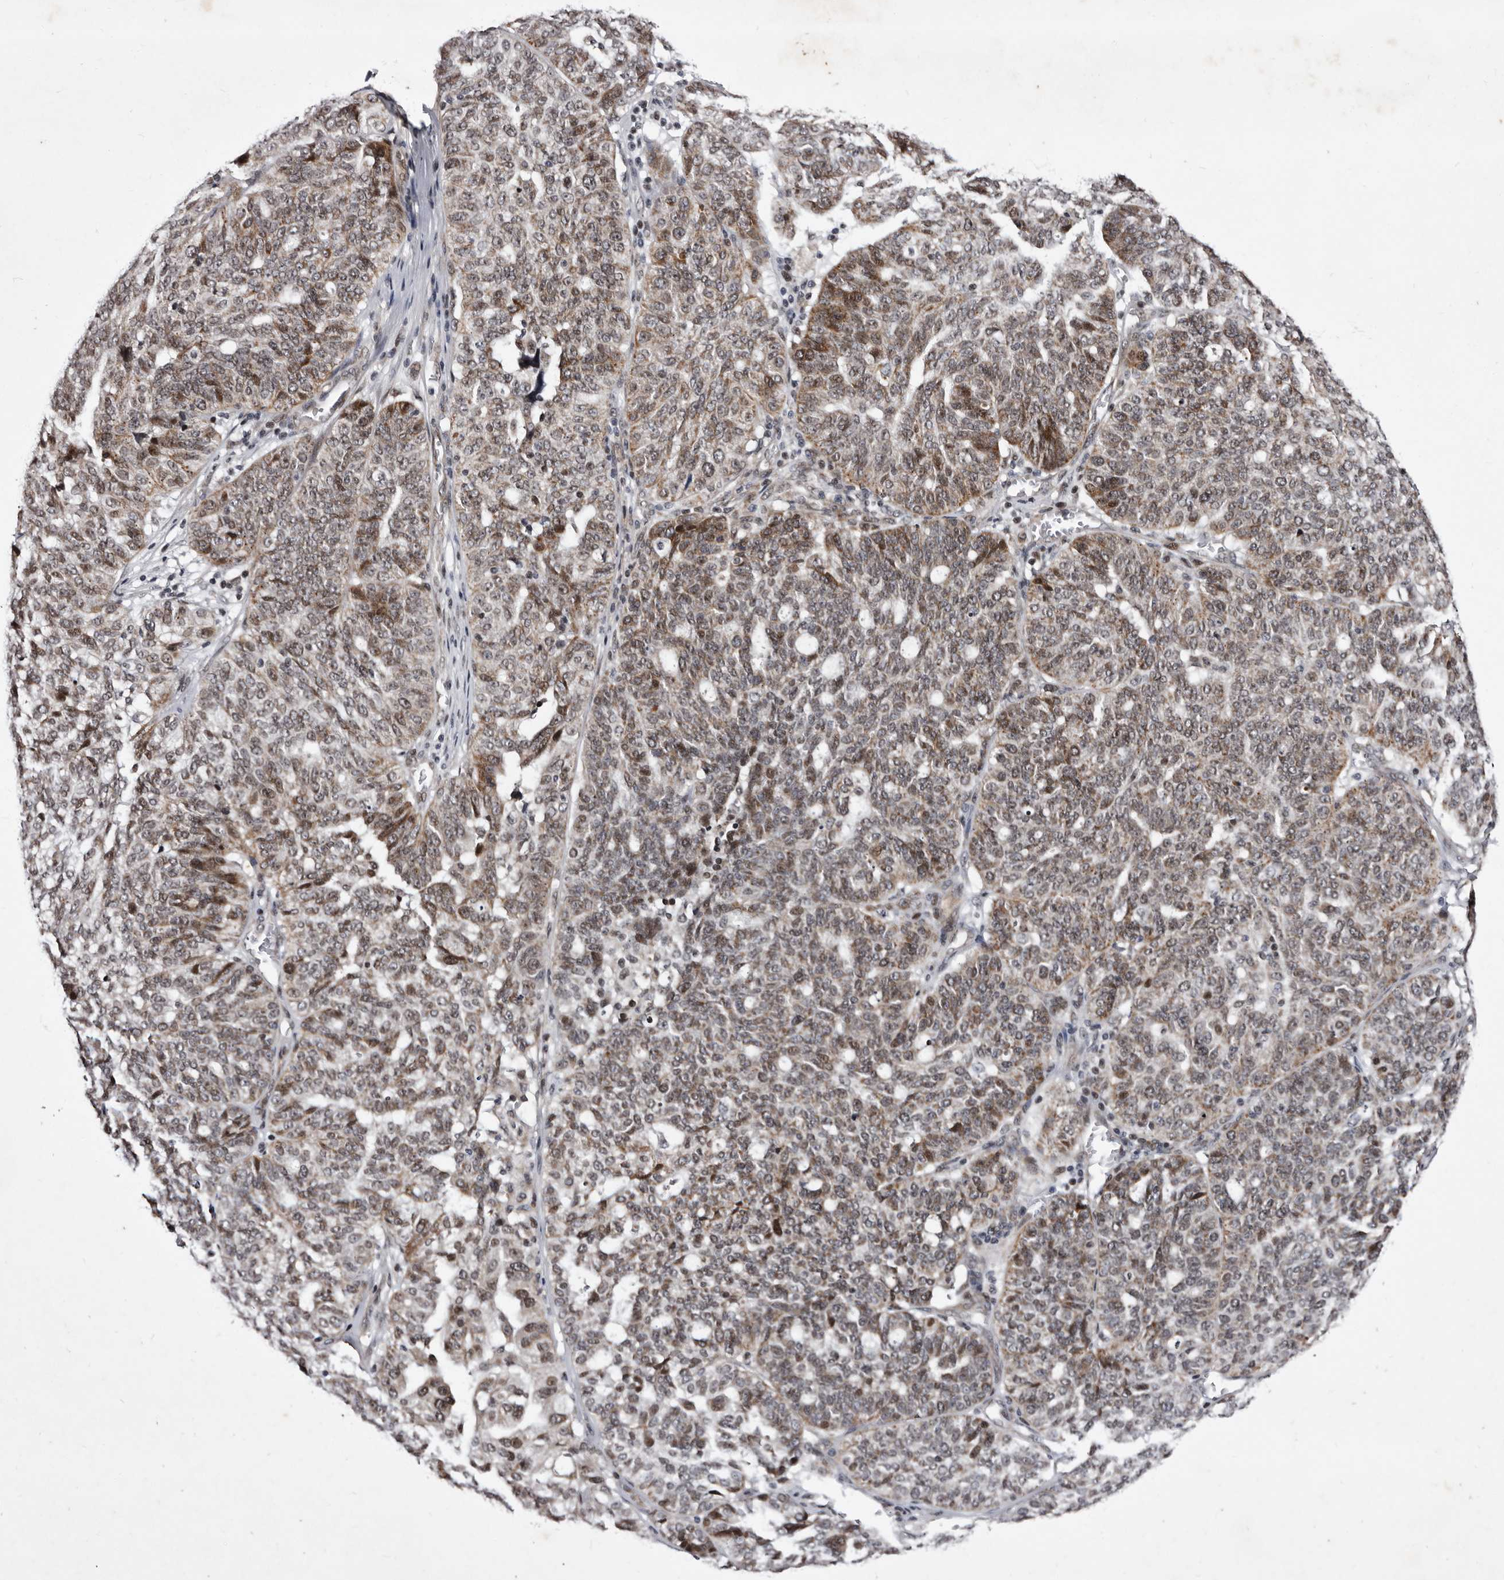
{"staining": {"intensity": "moderate", "quantity": ">75%", "location": "cytoplasmic/membranous,nuclear"}, "tissue": "ovarian cancer", "cell_type": "Tumor cells", "image_type": "cancer", "snomed": [{"axis": "morphology", "description": "Cystadenocarcinoma, serous, NOS"}, {"axis": "topography", "description": "Ovary"}], "caption": "Immunohistochemical staining of human ovarian cancer demonstrates medium levels of moderate cytoplasmic/membranous and nuclear protein staining in about >75% of tumor cells.", "gene": "TNKS", "patient": {"sex": "female", "age": 59}}